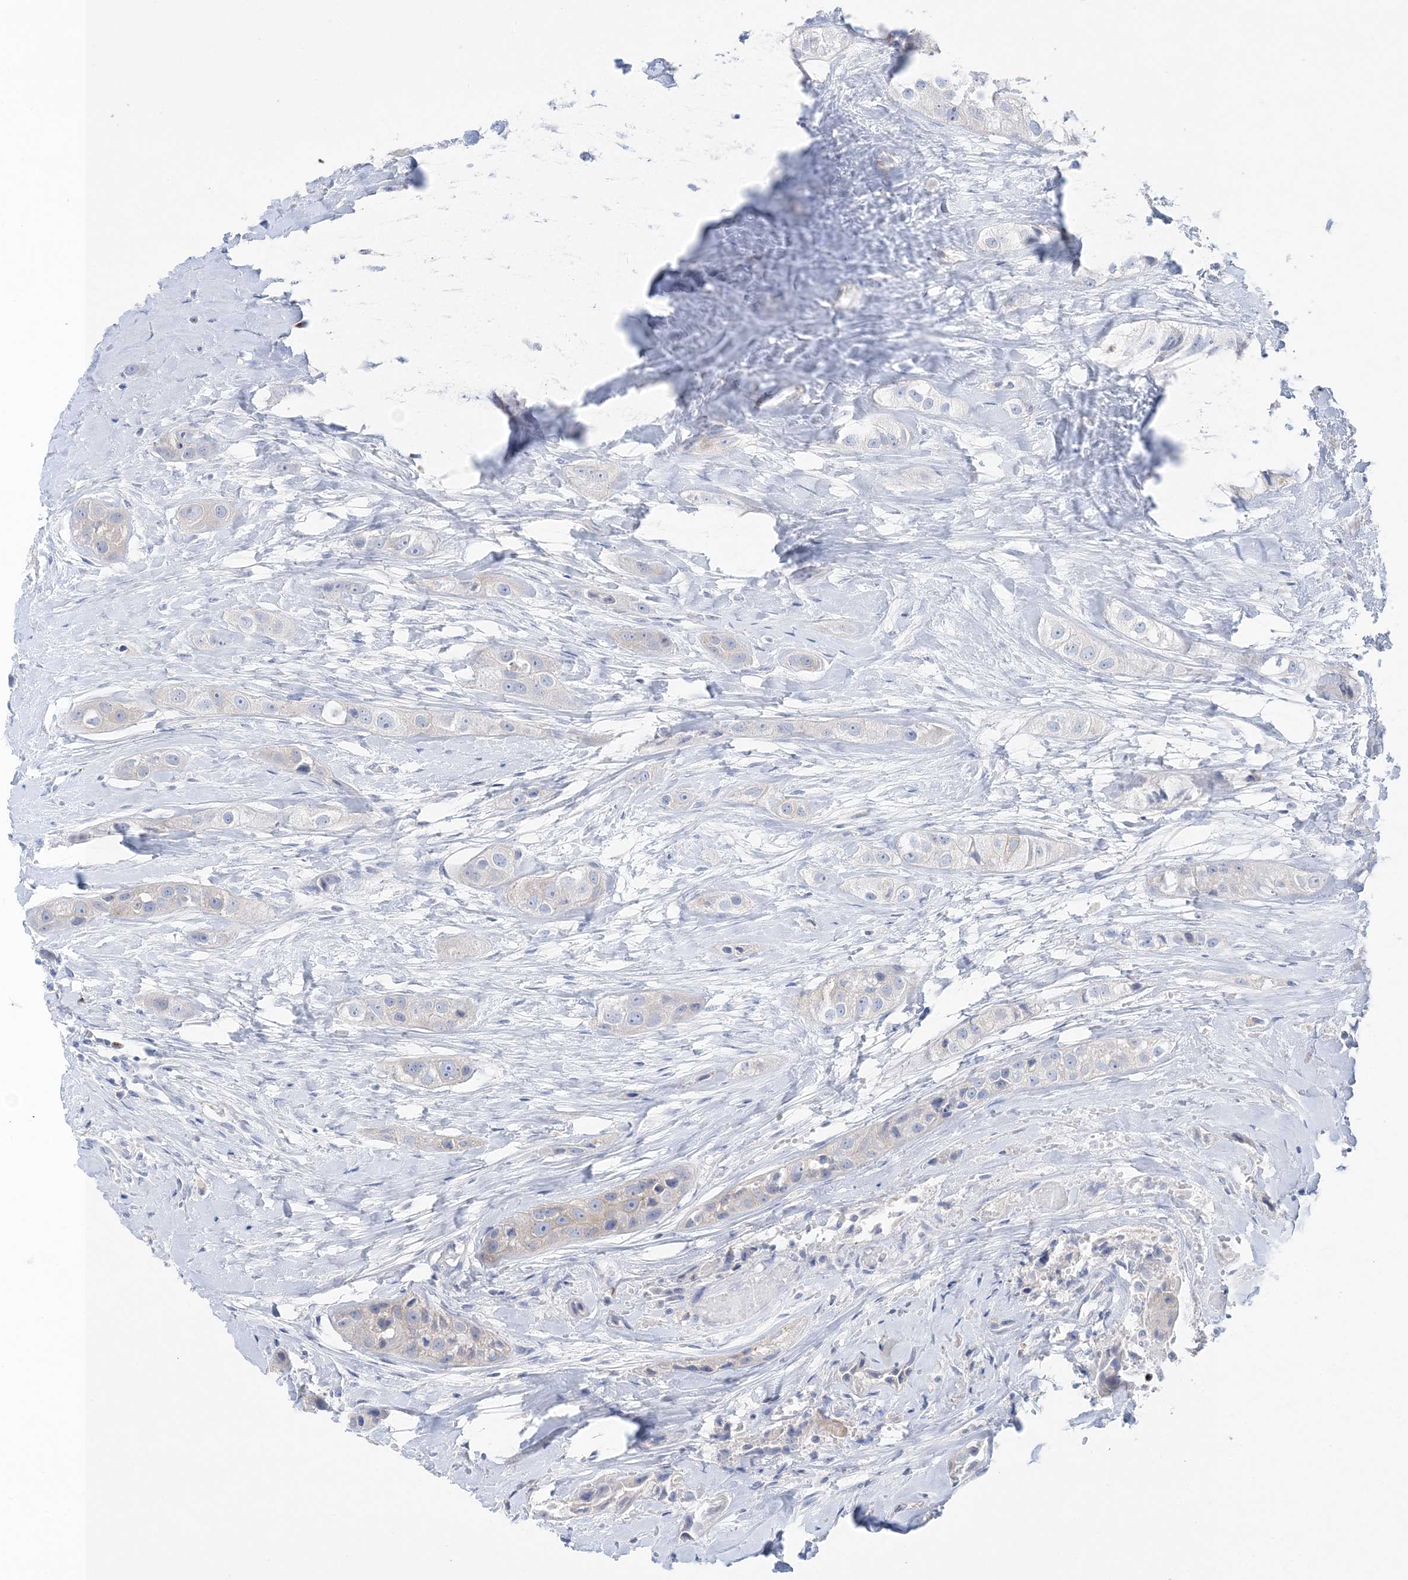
{"staining": {"intensity": "negative", "quantity": "none", "location": "none"}, "tissue": "head and neck cancer", "cell_type": "Tumor cells", "image_type": "cancer", "snomed": [{"axis": "morphology", "description": "Normal tissue, NOS"}, {"axis": "morphology", "description": "Squamous cell carcinoma, NOS"}, {"axis": "topography", "description": "Skeletal muscle"}, {"axis": "topography", "description": "Head-Neck"}], "caption": "IHC of squamous cell carcinoma (head and neck) reveals no expression in tumor cells.", "gene": "SLC5A6", "patient": {"sex": "male", "age": 51}}